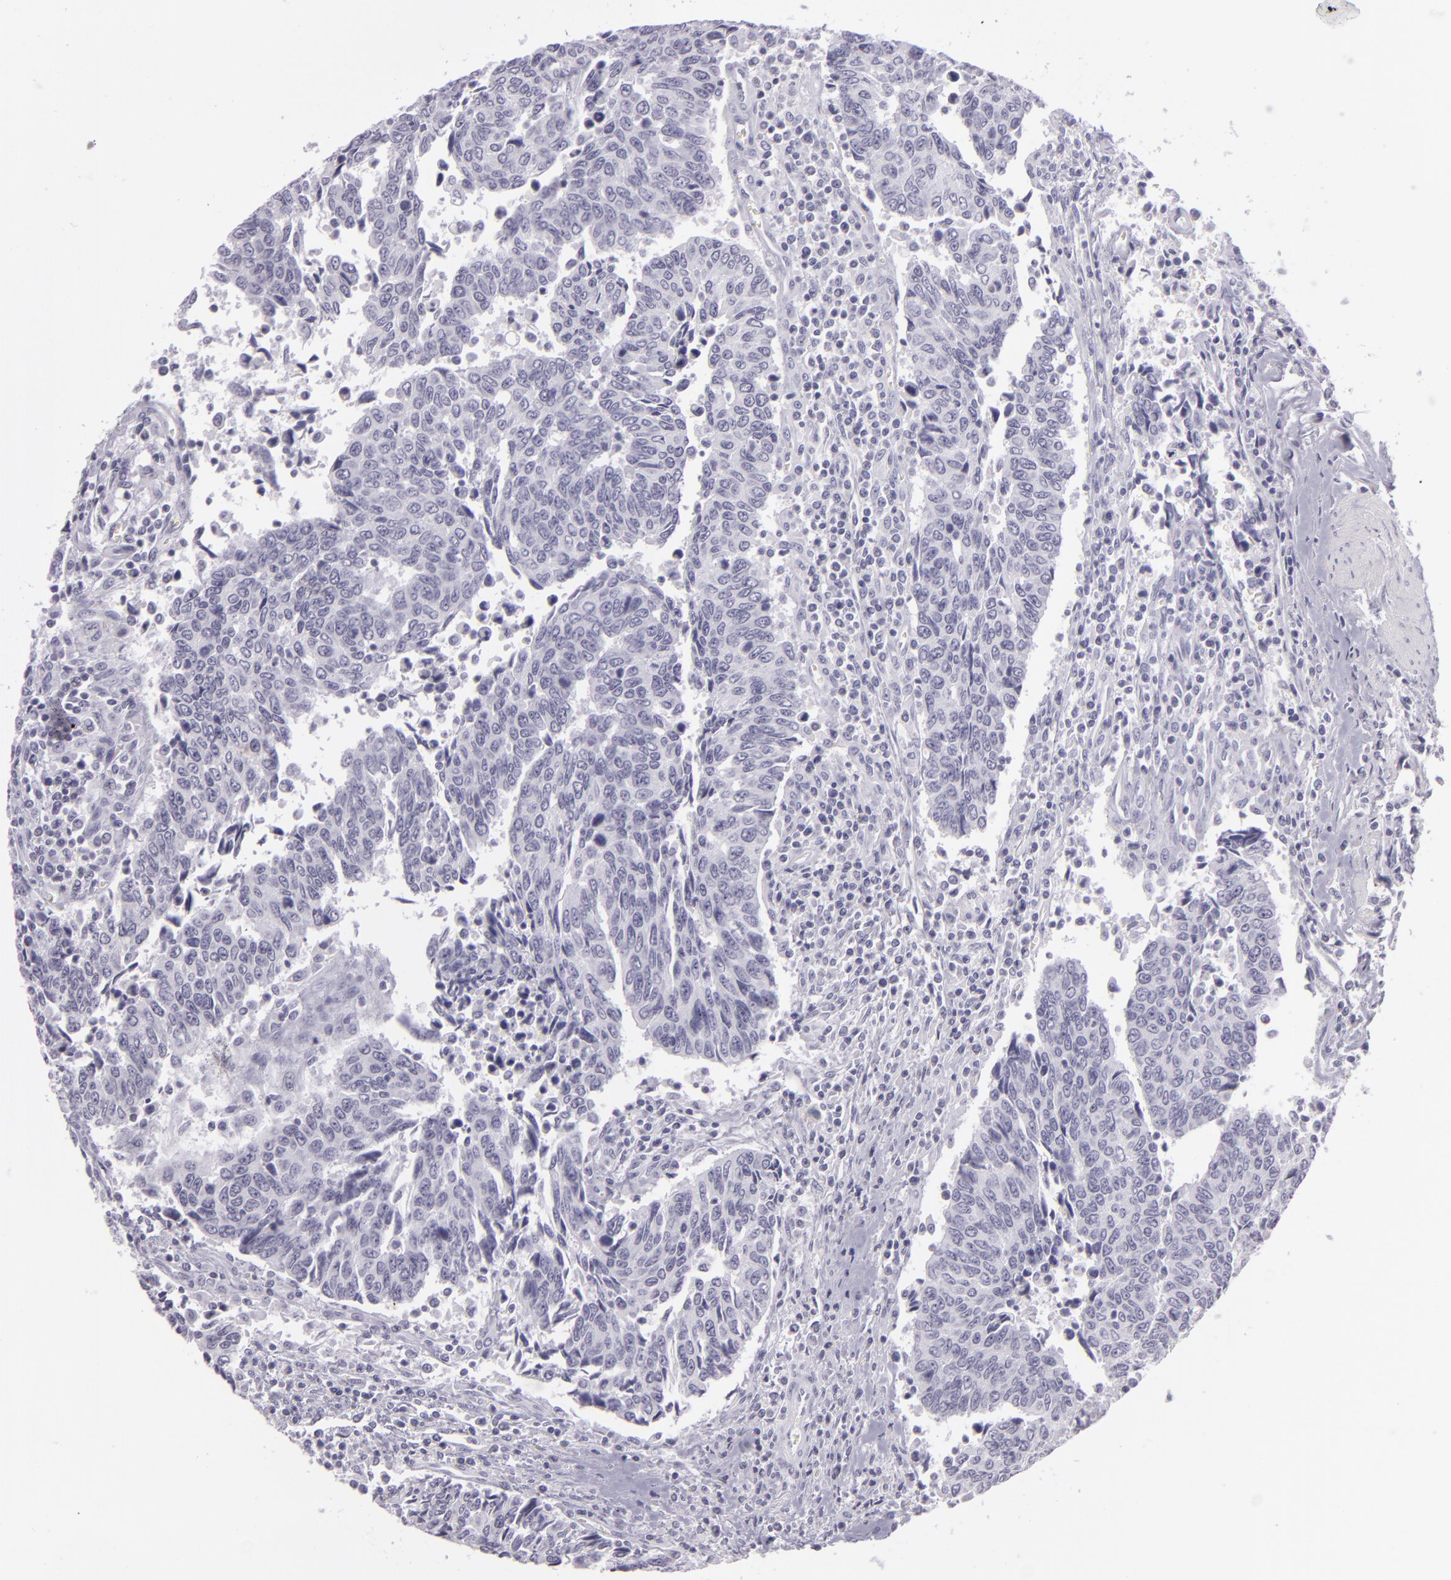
{"staining": {"intensity": "negative", "quantity": "none", "location": "none"}, "tissue": "urothelial cancer", "cell_type": "Tumor cells", "image_type": "cancer", "snomed": [{"axis": "morphology", "description": "Urothelial carcinoma, High grade"}, {"axis": "topography", "description": "Urinary bladder"}], "caption": "Human high-grade urothelial carcinoma stained for a protein using IHC demonstrates no positivity in tumor cells.", "gene": "MCM3", "patient": {"sex": "male", "age": 86}}